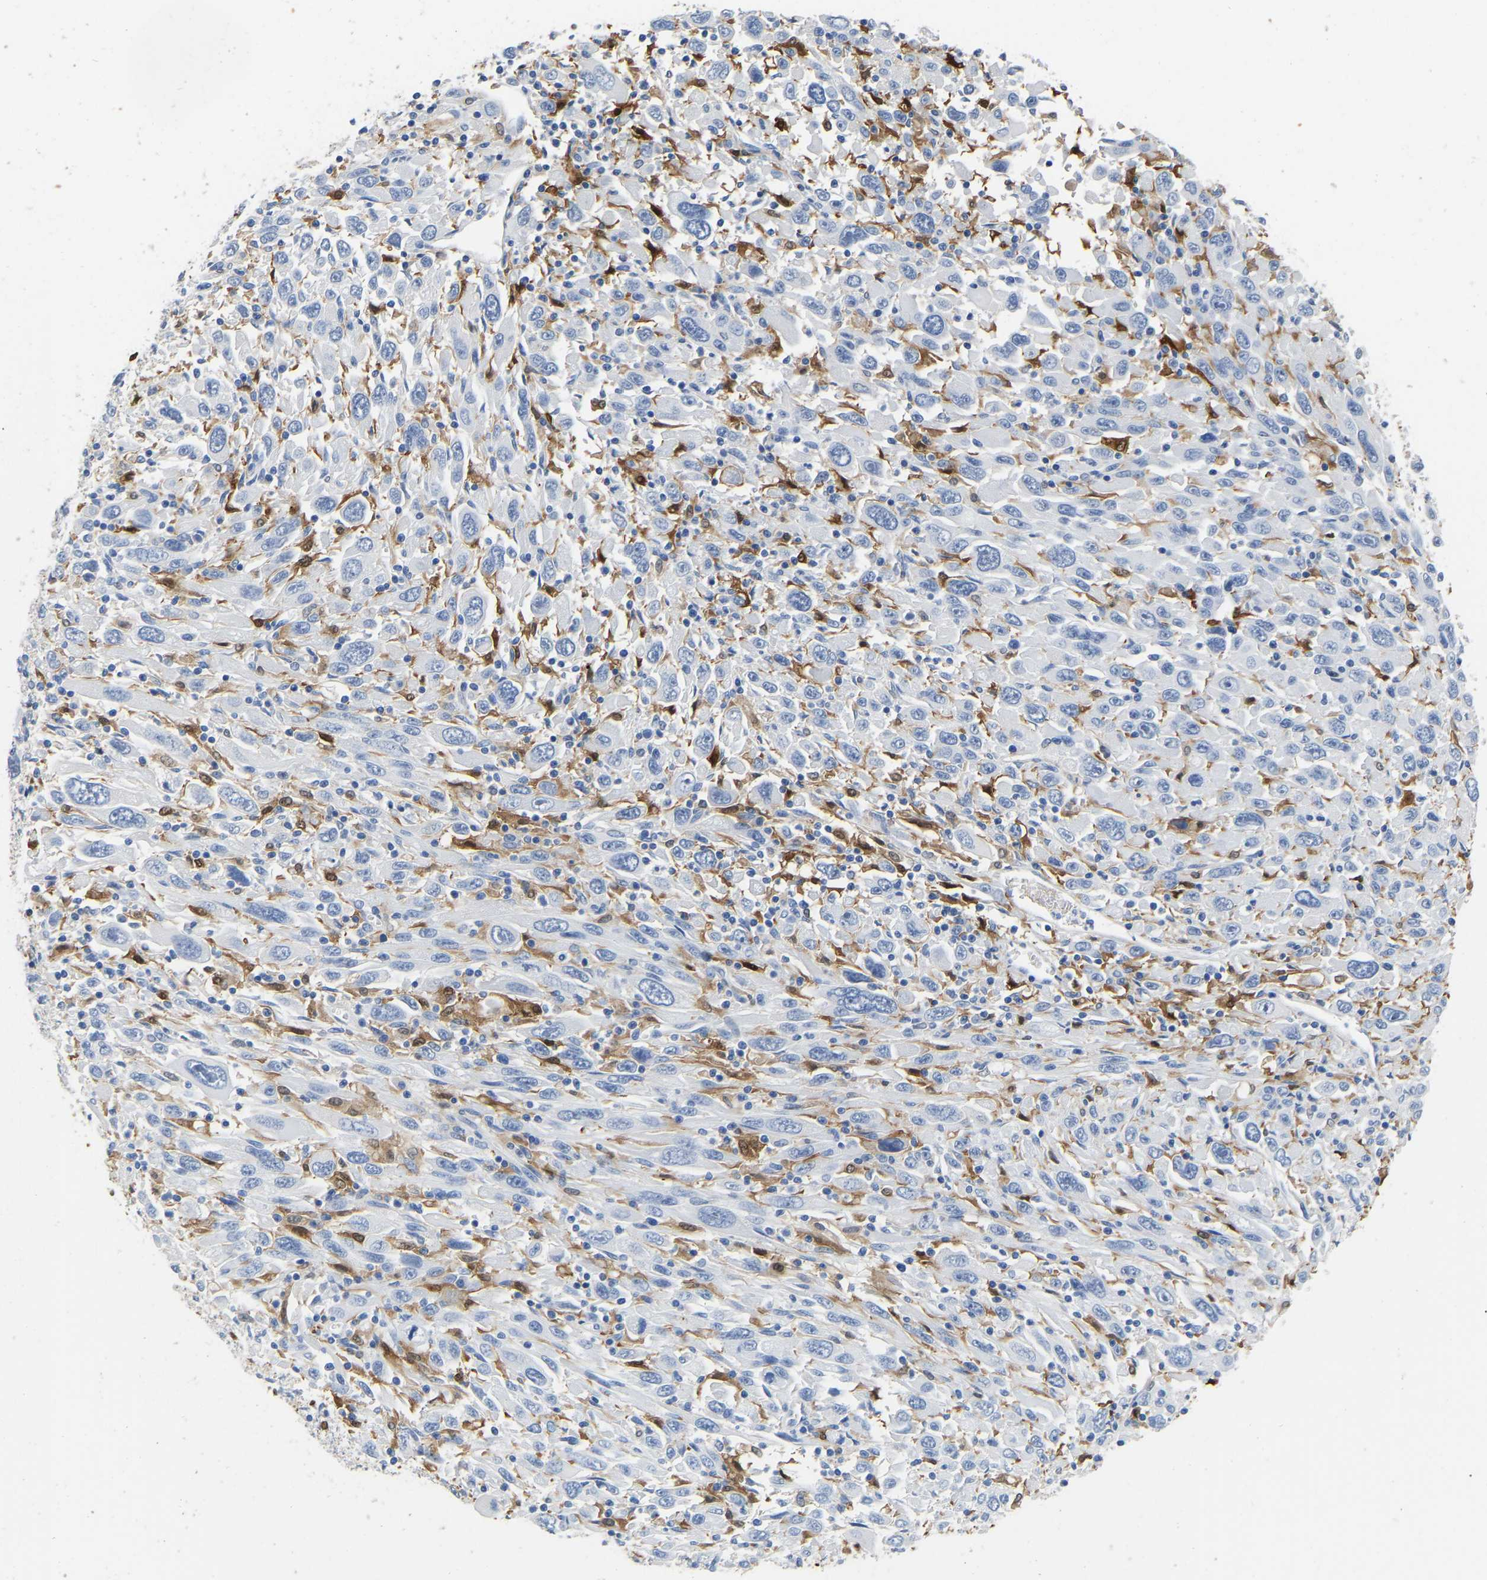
{"staining": {"intensity": "negative", "quantity": "none", "location": "none"}, "tissue": "melanoma", "cell_type": "Tumor cells", "image_type": "cancer", "snomed": [{"axis": "morphology", "description": "Malignant melanoma, Metastatic site"}, {"axis": "topography", "description": "Skin"}], "caption": "This photomicrograph is of malignant melanoma (metastatic site) stained with immunohistochemistry (IHC) to label a protein in brown with the nuclei are counter-stained blue. There is no staining in tumor cells.", "gene": "ULBP2", "patient": {"sex": "female", "age": 56}}